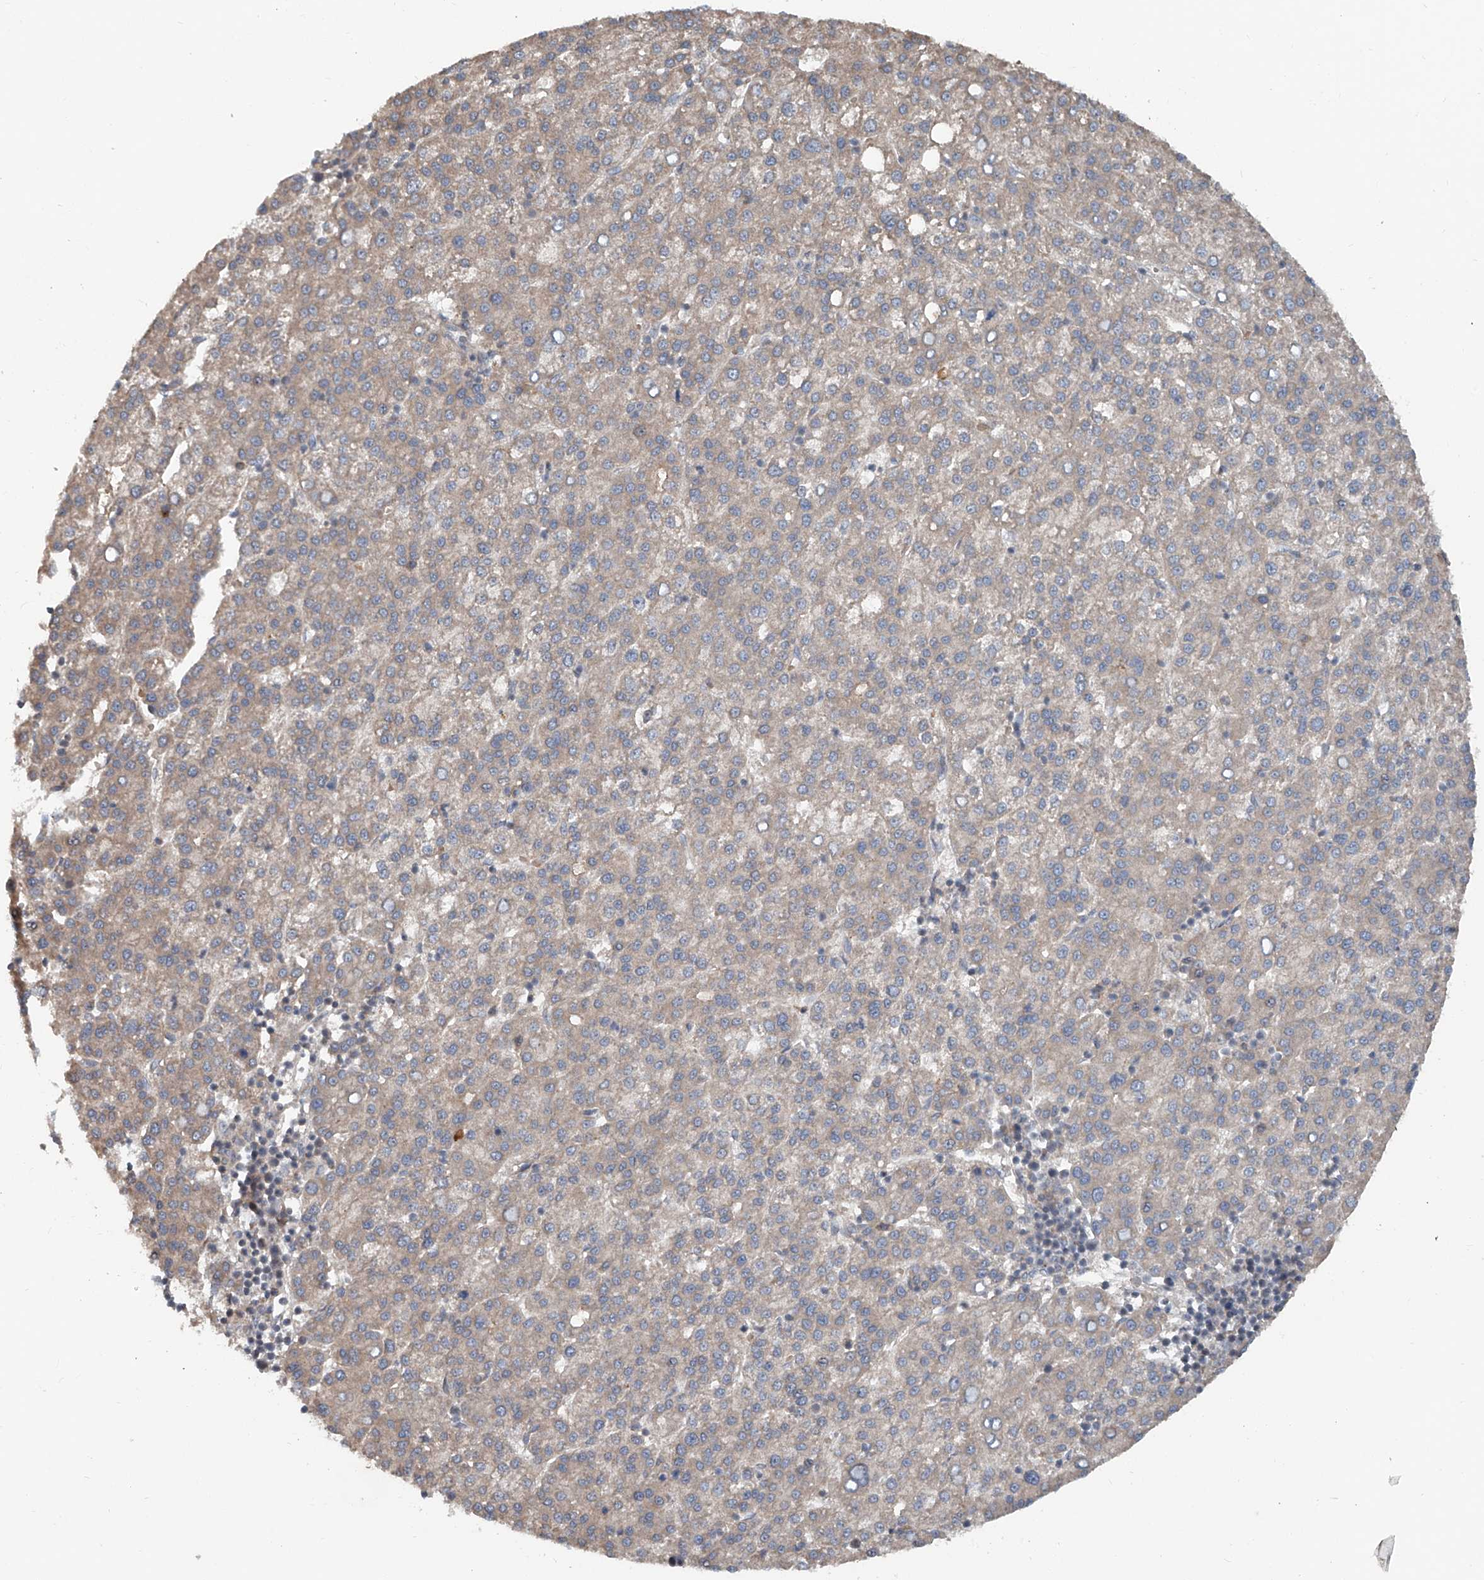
{"staining": {"intensity": "weak", "quantity": "25%-75%", "location": "cytoplasmic/membranous"}, "tissue": "liver cancer", "cell_type": "Tumor cells", "image_type": "cancer", "snomed": [{"axis": "morphology", "description": "Carcinoma, Hepatocellular, NOS"}, {"axis": "topography", "description": "Liver"}], "caption": "A photomicrograph showing weak cytoplasmic/membranous positivity in about 25%-75% of tumor cells in liver cancer (hepatocellular carcinoma), as visualized by brown immunohistochemical staining.", "gene": "ADAM23", "patient": {"sex": "female", "age": 58}}